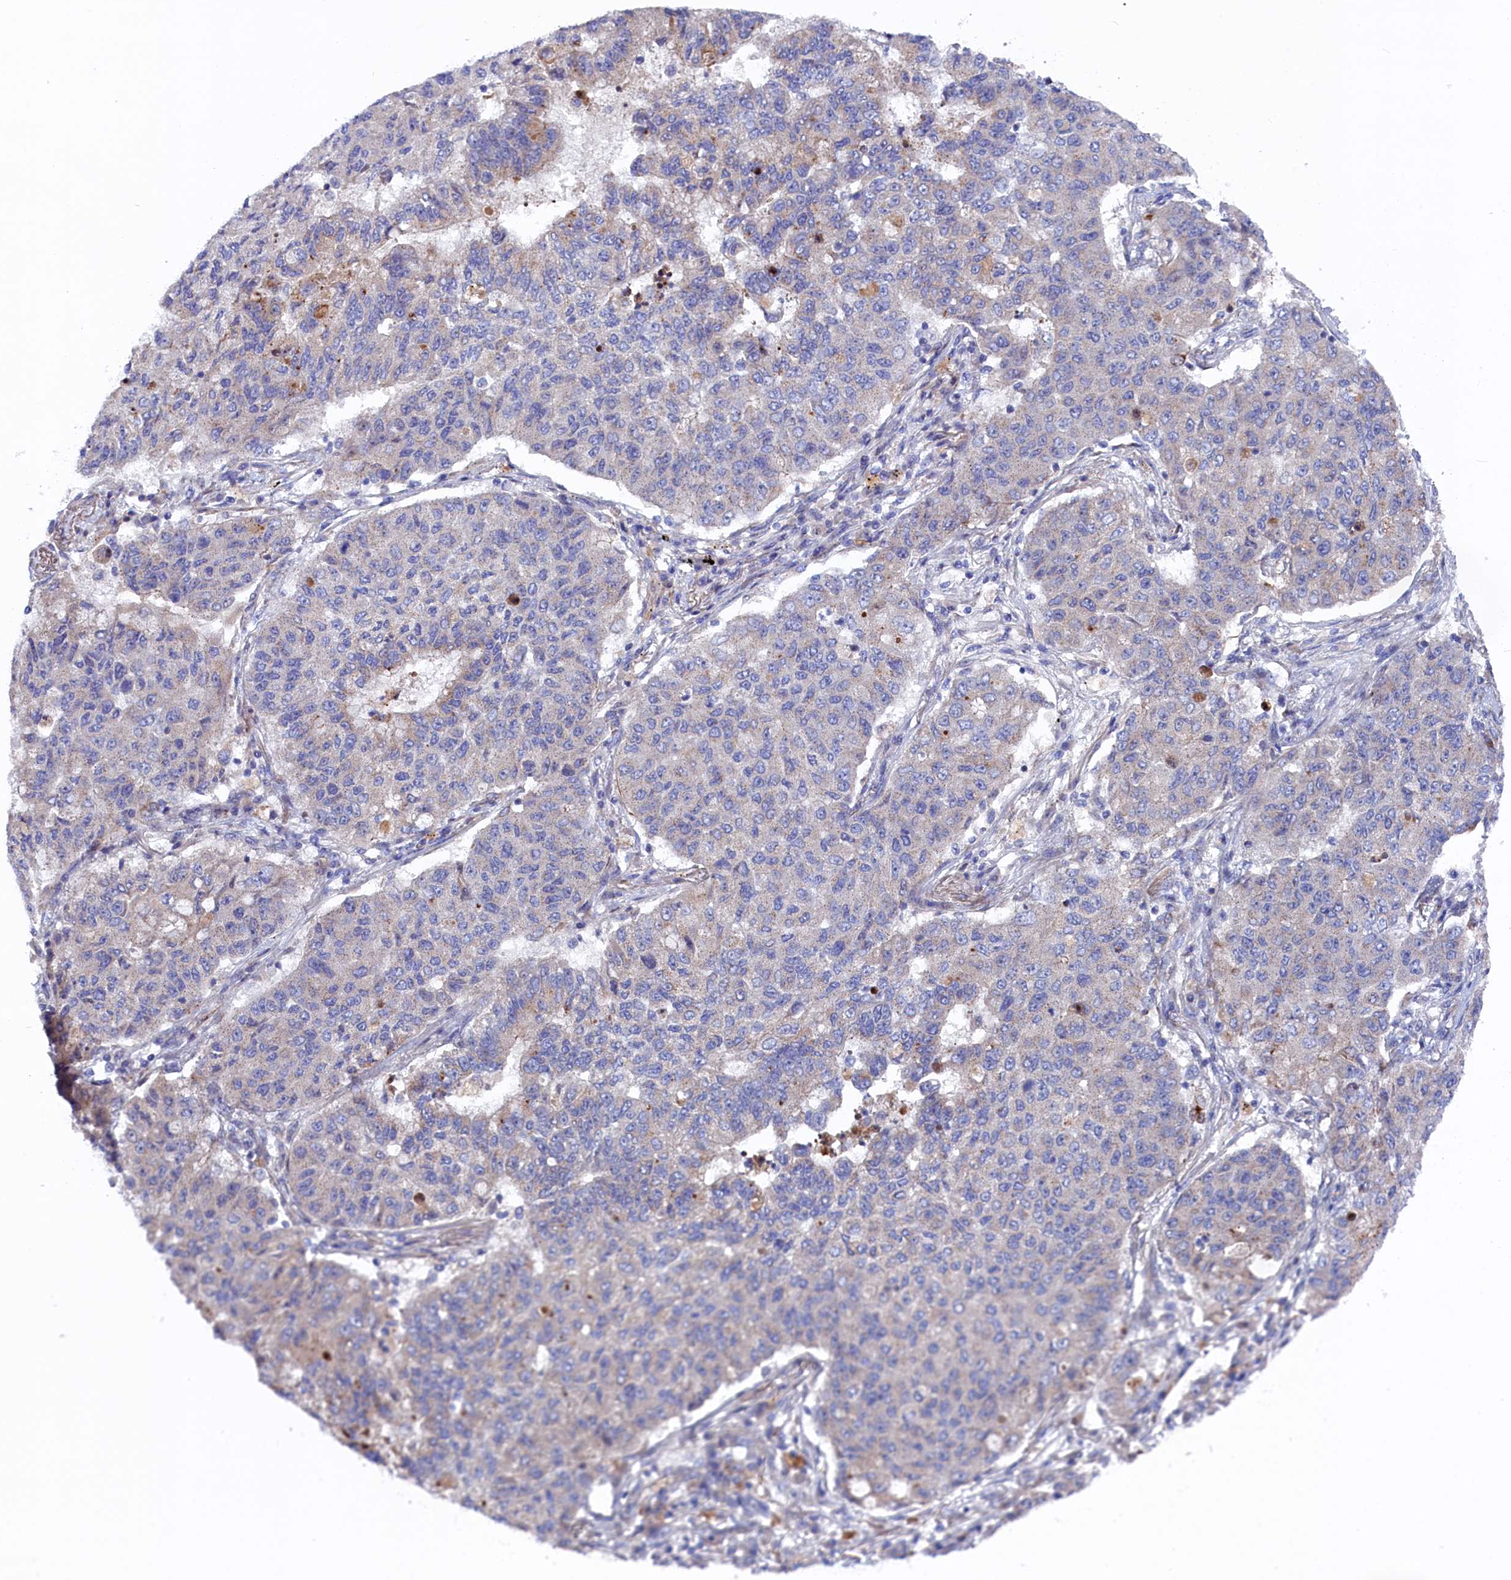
{"staining": {"intensity": "weak", "quantity": "<25%", "location": "cytoplasmic/membranous"}, "tissue": "lung cancer", "cell_type": "Tumor cells", "image_type": "cancer", "snomed": [{"axis": "morphology", "description": "Squamous cell carcinoma, NOS"}, {"axis": "topography", "description": "Lung"}], "caption": "The photomicrograph demonstrates no significant positivity in tumor cells of lung cancer. (Immunohistochemistry (ihc), brightfield microscopy, high magnification).", "gene": "NUDT7", "patient": {"sex": "male", "age": 74}}